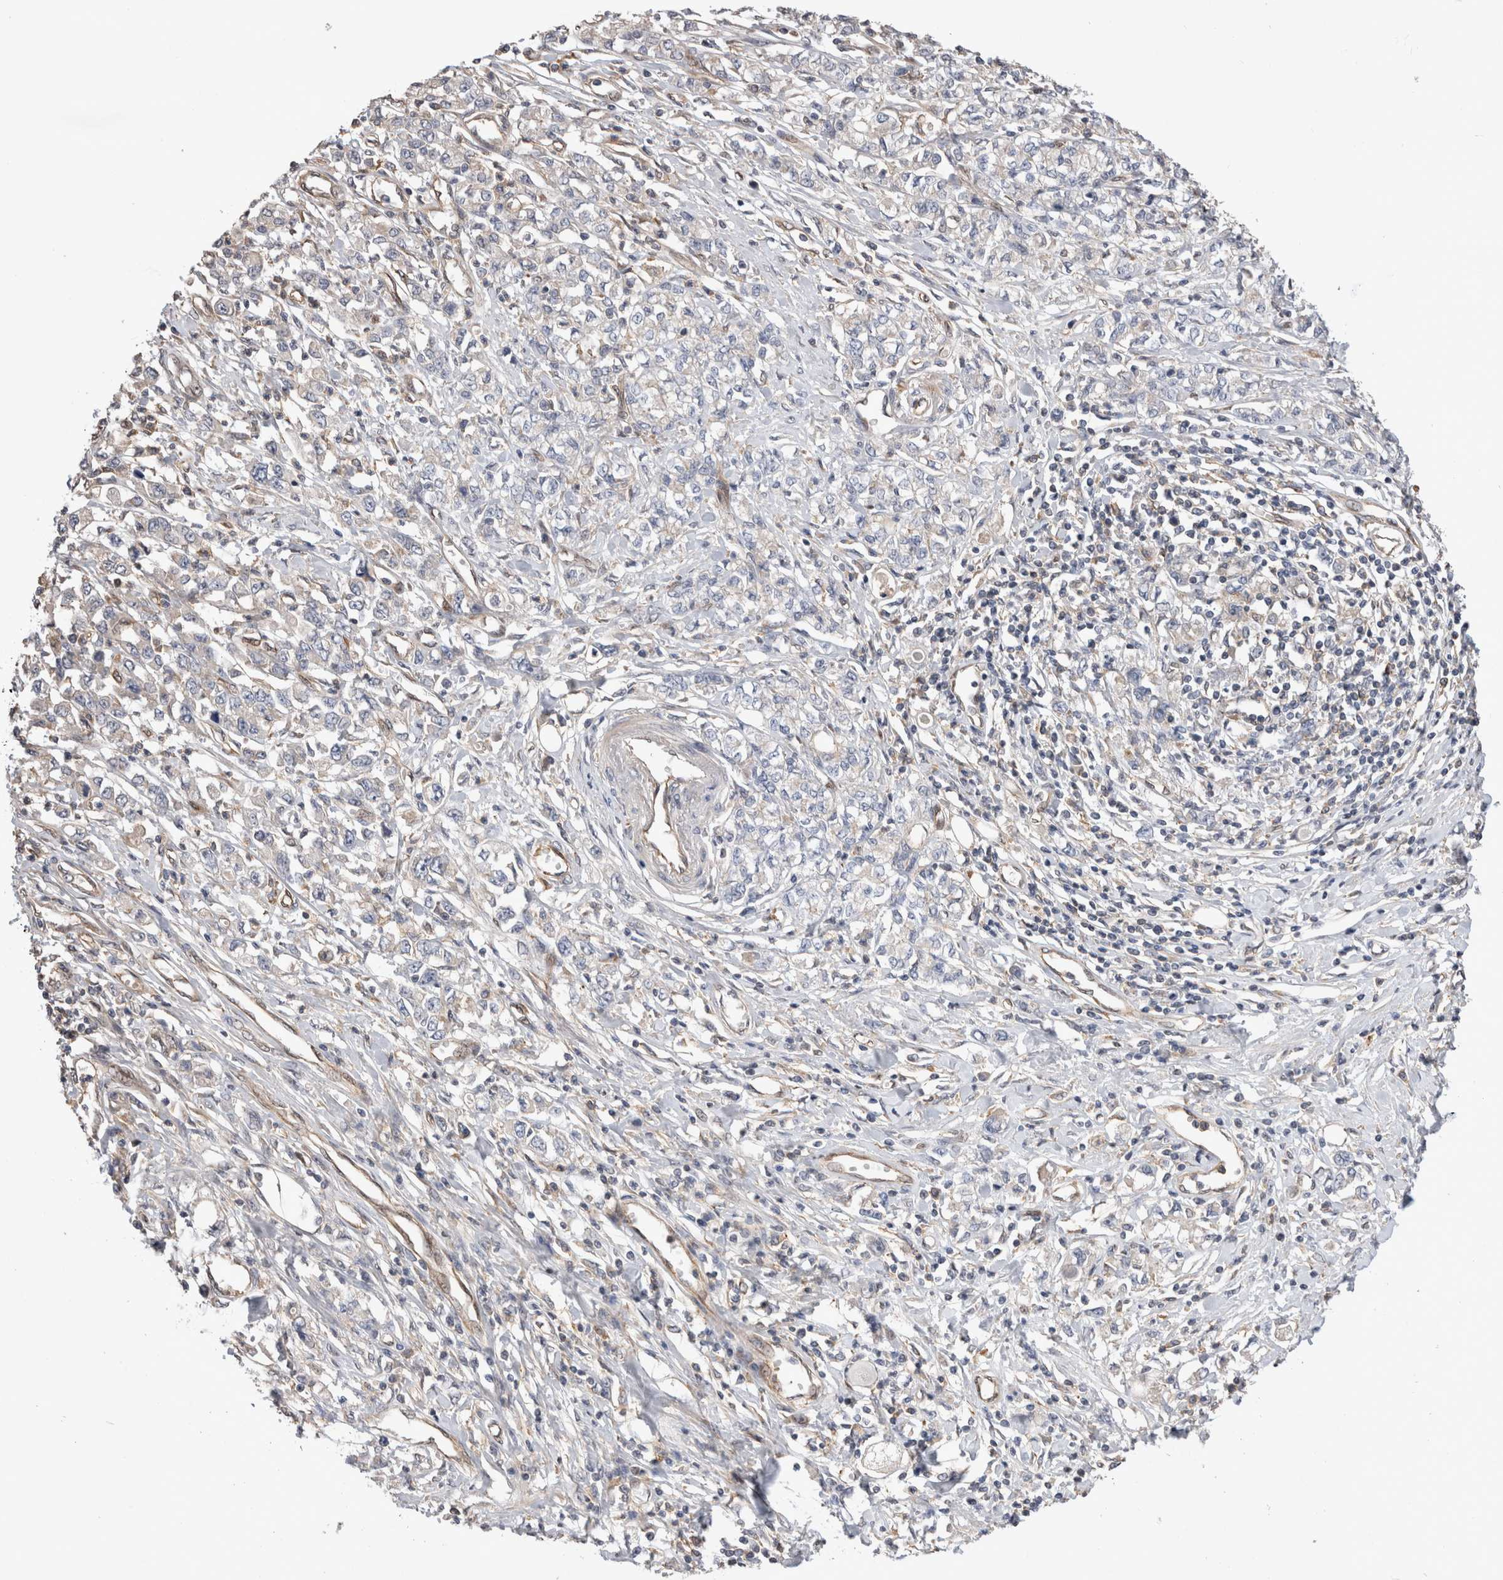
{"staining": {"intensity": "negative", "quantity": "none", "location": "none"}, "tissue": "stomach cancer", "cell_type": "Tumor cells", "image_type": "cancer", "snomed": [{"axis": "morphology", "description": "Adenocarcinoma, NOS"}, {"axis": "topography", "description": "Stomach"}], "caption": "An immunohistochemistry photomicrograph of stomach cancer (adenocarcinoma) is shown. There is no staining in tumor cells of stomach cancer (adenocarcinoma).", "gene": "BNIP2", "patient": {"sex": "female", "age": 76}}